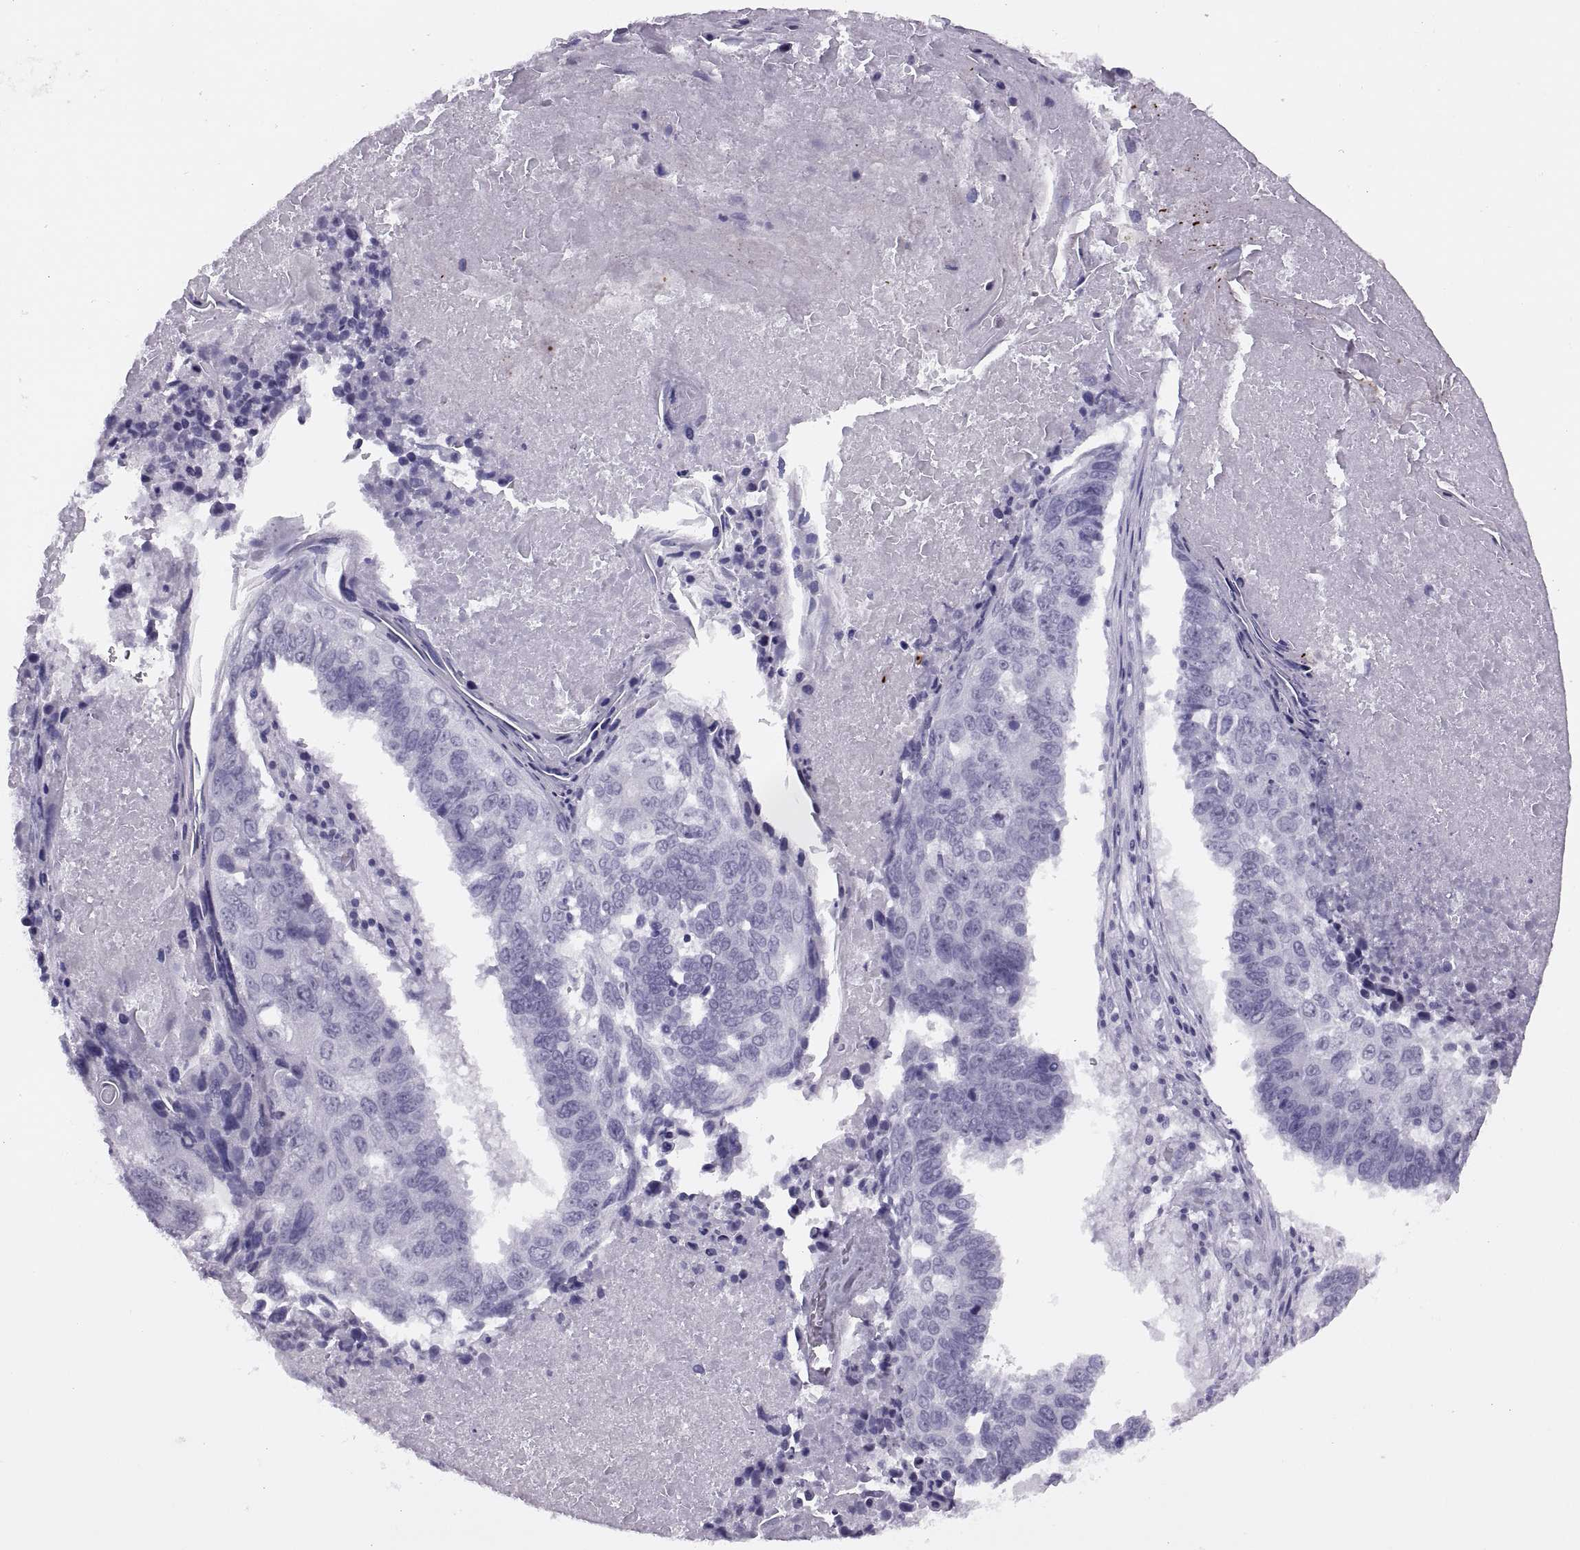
{"staining": {"intensity": "negative", "quantity": "none", "location": "none"}, "tissue": "lung cancer", "cell_type": "Tumor cells", "image_type": "cancer", "snomed": [{"axis": "morphology", "description": "Squamous cell carcinoma, NOS"}, {"axis": "topography", "description": "Lung"}], "caption": "IHC photomicrograph of human lung cancer (squamous cell carcinoma) stained for a protein (brown), which shows no positivity in tumor cells. (DAB (3,3'-diaminobenzidine) immunohistochemistry (IHC), high magnification).", "gene": "FAM24A", "patient": {"sex": "male", "age": 73}}